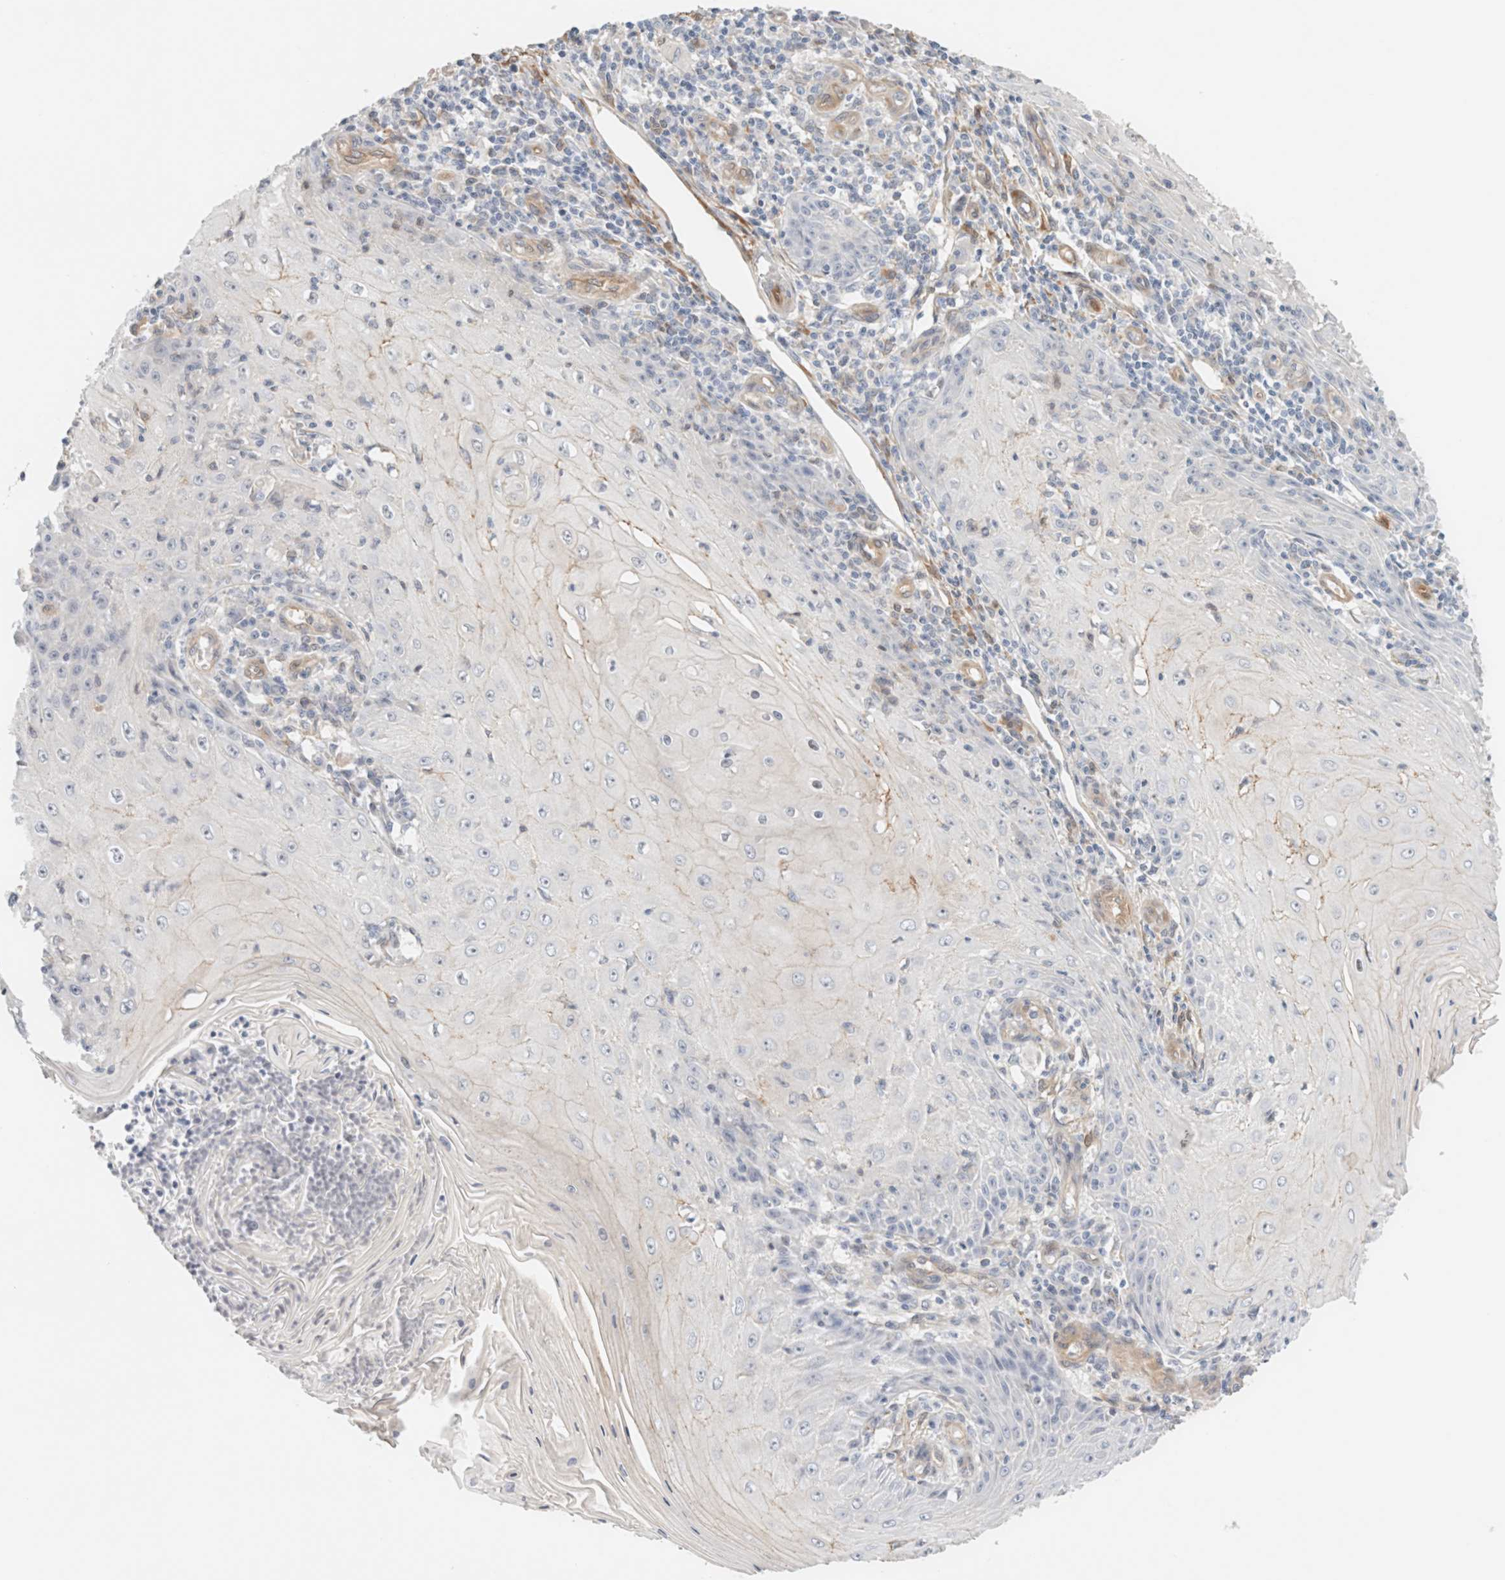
{"staining": {"intensity": "negative", "quantity": "none", "location": "none"}, "tissue": "skin cancer", "cell_type": "Tumor cells", "image_type": "cancer", "snomed": [{"axis": "morphology", "description": "Squamous cell carcinoma, NOS"}, {"axis": "topography", "description": "Skin"}], "caption": "The immunohistochemistry (IHC) photomicrograph has no significant positivity in tumor cells of skin cancer tissue.", "gene": "LMCD1", "patient": {"sex": "female", "age": 73}}